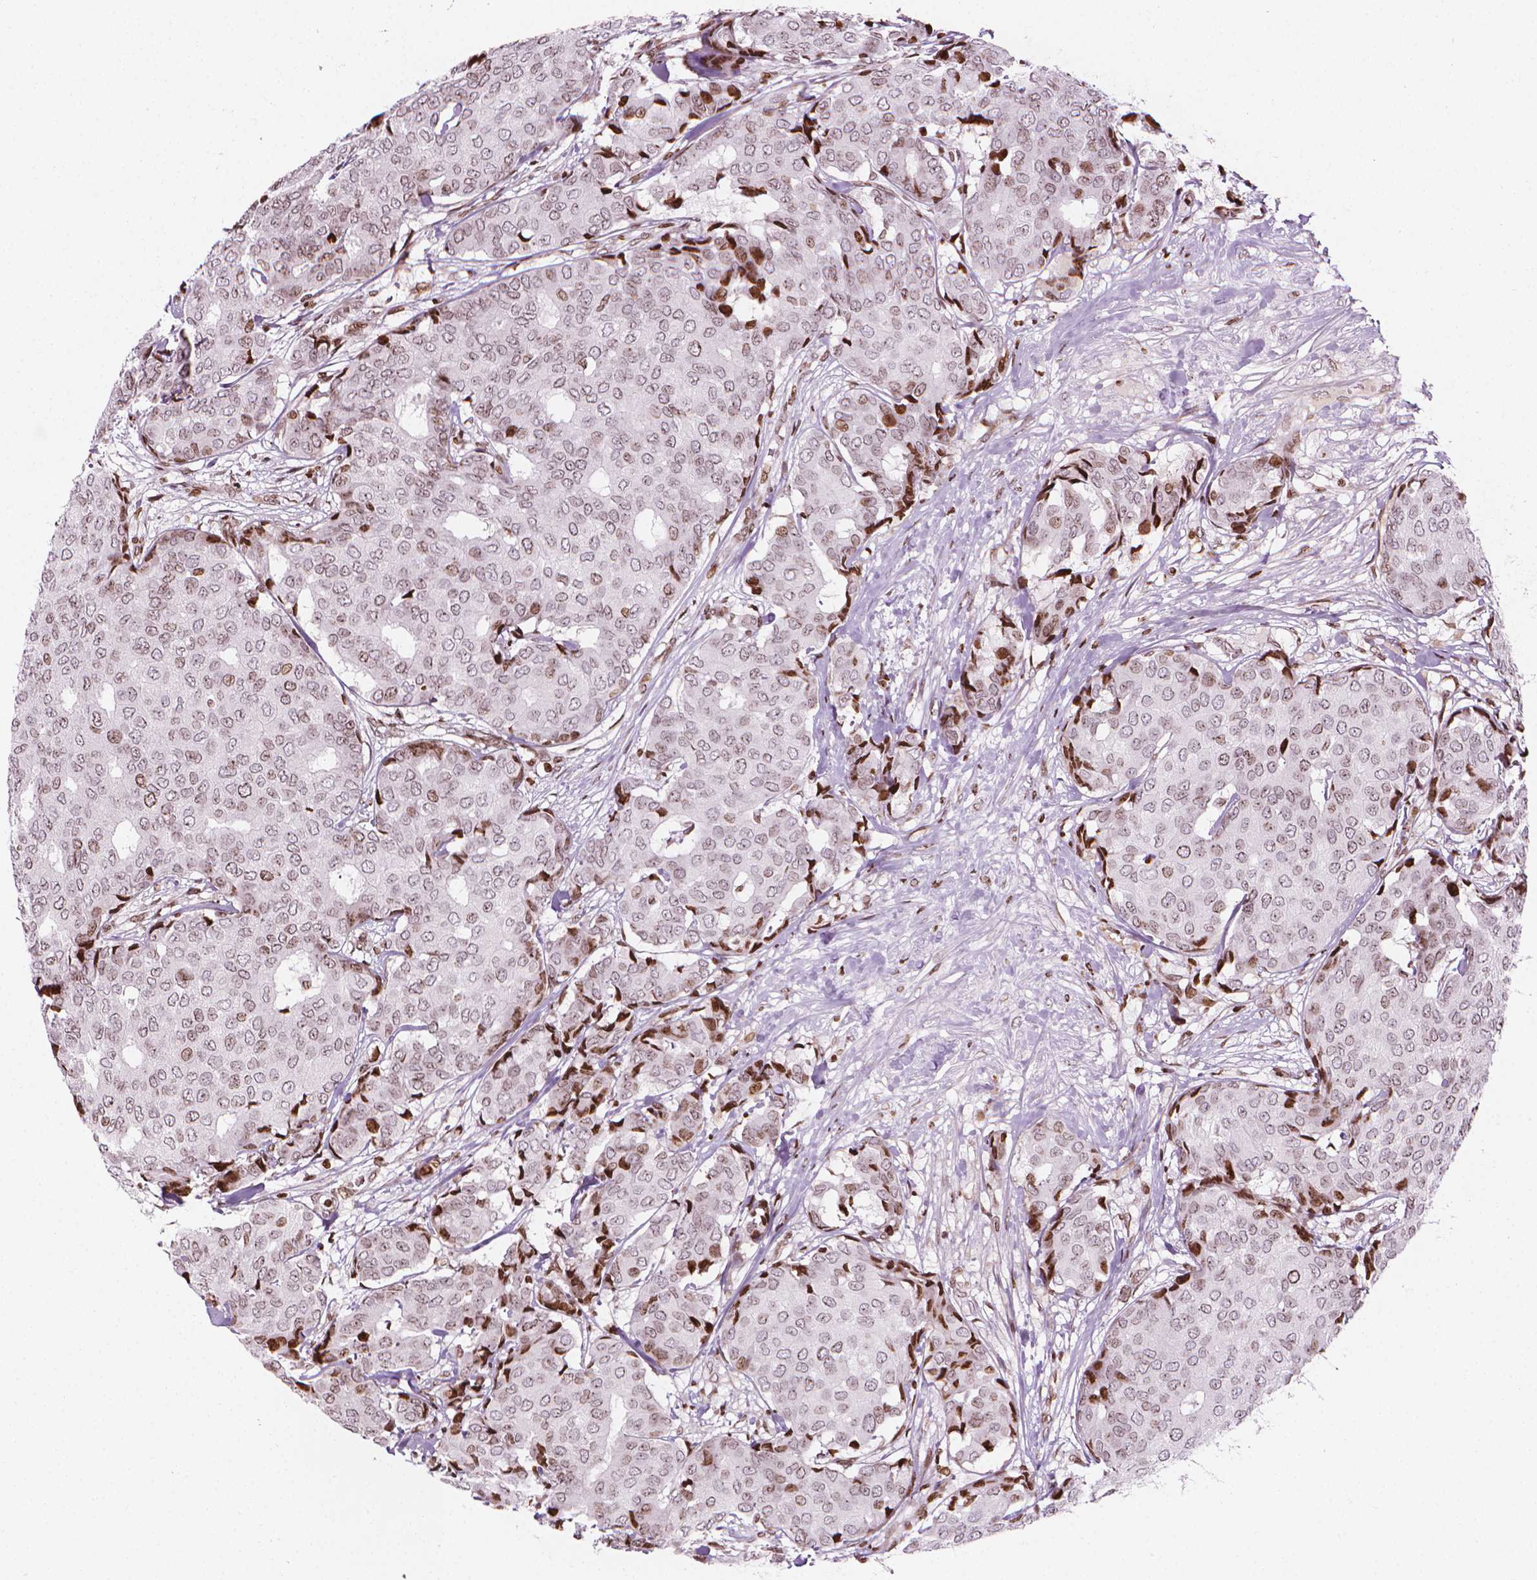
{"staining": {"intensity": "weak", "quantity": "25%-75%", "location": "nuclear"}, "tissue": "breast cancer", "cell_type": "Tumor cells", "image_type": "cancer", "snomed": [{"axis": "morphology", "description": "Duct carcinoma"}, {"axis": "topography", "description": "Breast"}], "caption": "Breast infiltrating ductal carcinoma tissue displays weak nuclear expression in about 25%-75% of tumor cells (DAB IHC with brightfield microscopy, high magnification).", "gene": "PIP4K2A", "patient": {"sex": "female", "age": 75}}